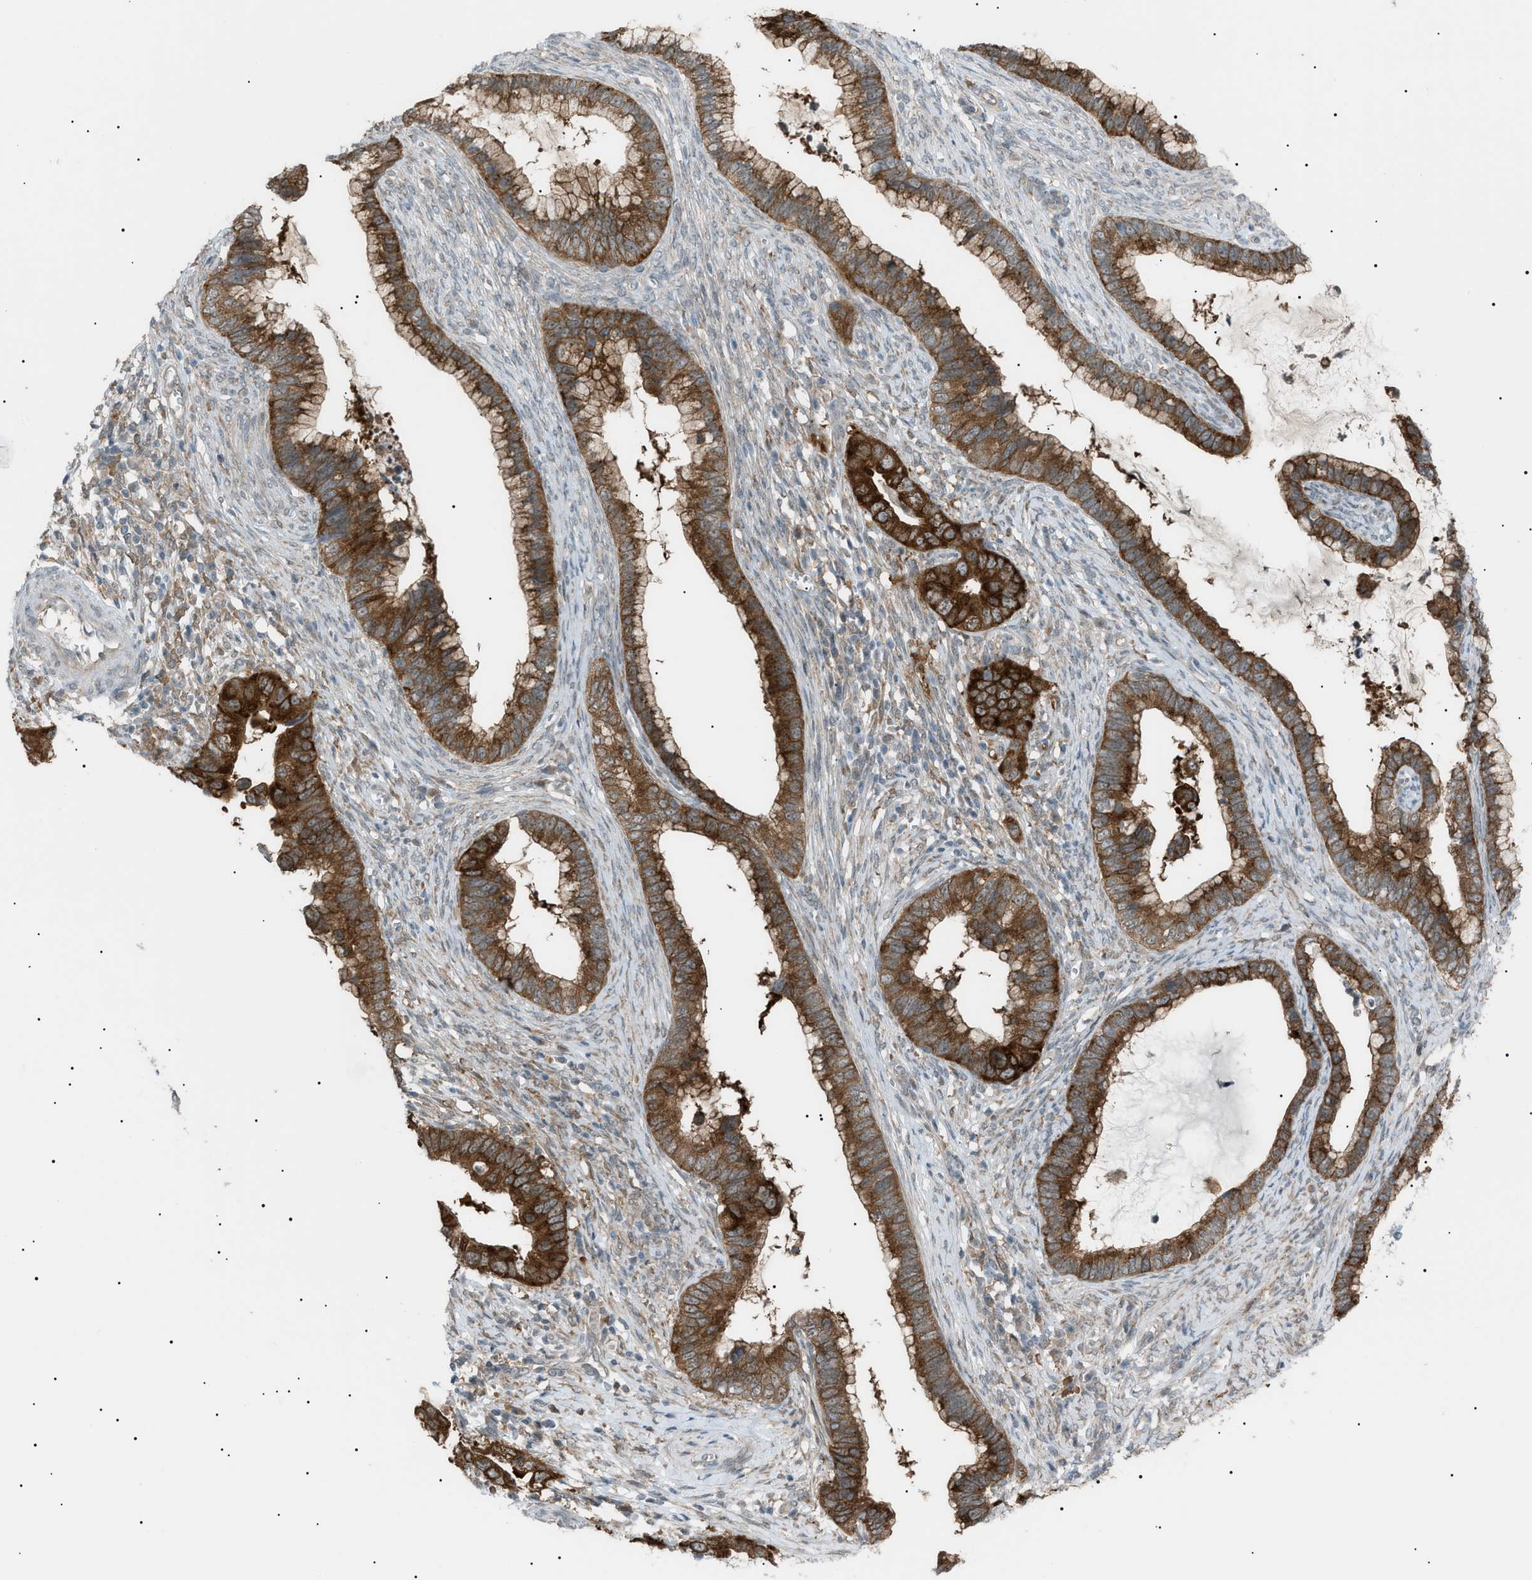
{"staining": {"intensity": "strong", "quantity": ">75%", "location": "cytoplasmic/membranous"}, "tissue": "cervical cancer", "cell_type": "Tumor cells", "image_type": "cancer", "snomed": [{"axis": "morphology", "description": "Adenocarcinoma, NOS"}, {"axis": "topography", "description": "Cervix"}], "caption": "Approximately >75% of tumor cells in human cervical adenocarcinoma demonstrate strong cytoplasmic/membranous protein positivity as visualized by brown immunohistochemical staining.", "gene": "LPIN2", "patient": {"sex": "female", "age": 44}}